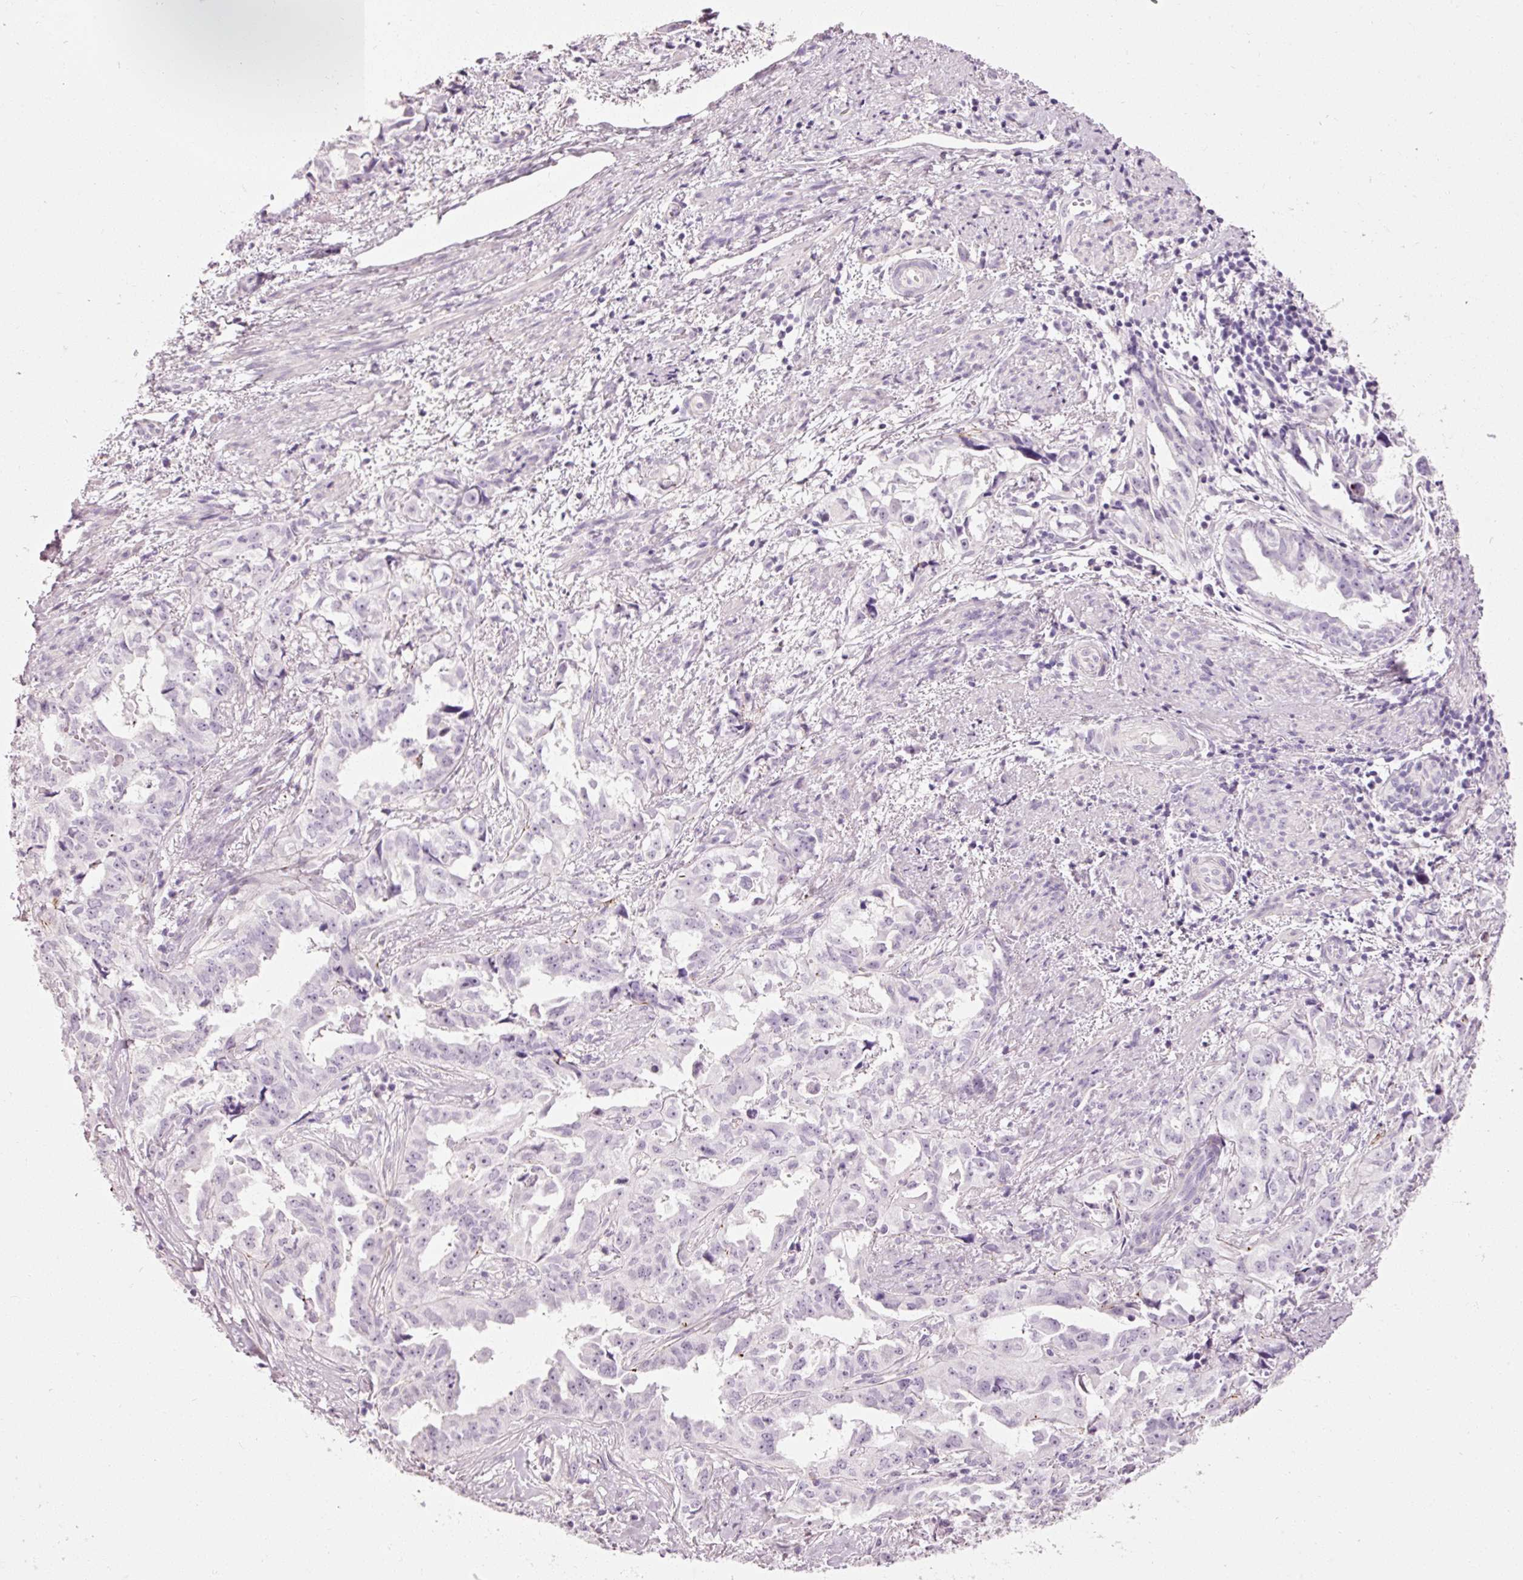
{"staining": {"intensity": "negative", "quantity": "none", "location": "none"}, "tissue": "endometrial cancer", "cell_type": "Tumor cells", "image_type": "cancer", "snomed": [{"axis": "morphology", "description": "Adenocarcinoma, NOS"}, {"axis": "topography", "description": "Endometrium"}], "caption": "Immunohistochemical staining of endometrial cancer exhibits no significant expression in tumor cells. The staining is performed using DAB brown chromogen with nuclei counter-stained in using hematoxylin.", "gene": "MUC5AC", "patient": {"sex": "female", "age": 65}}